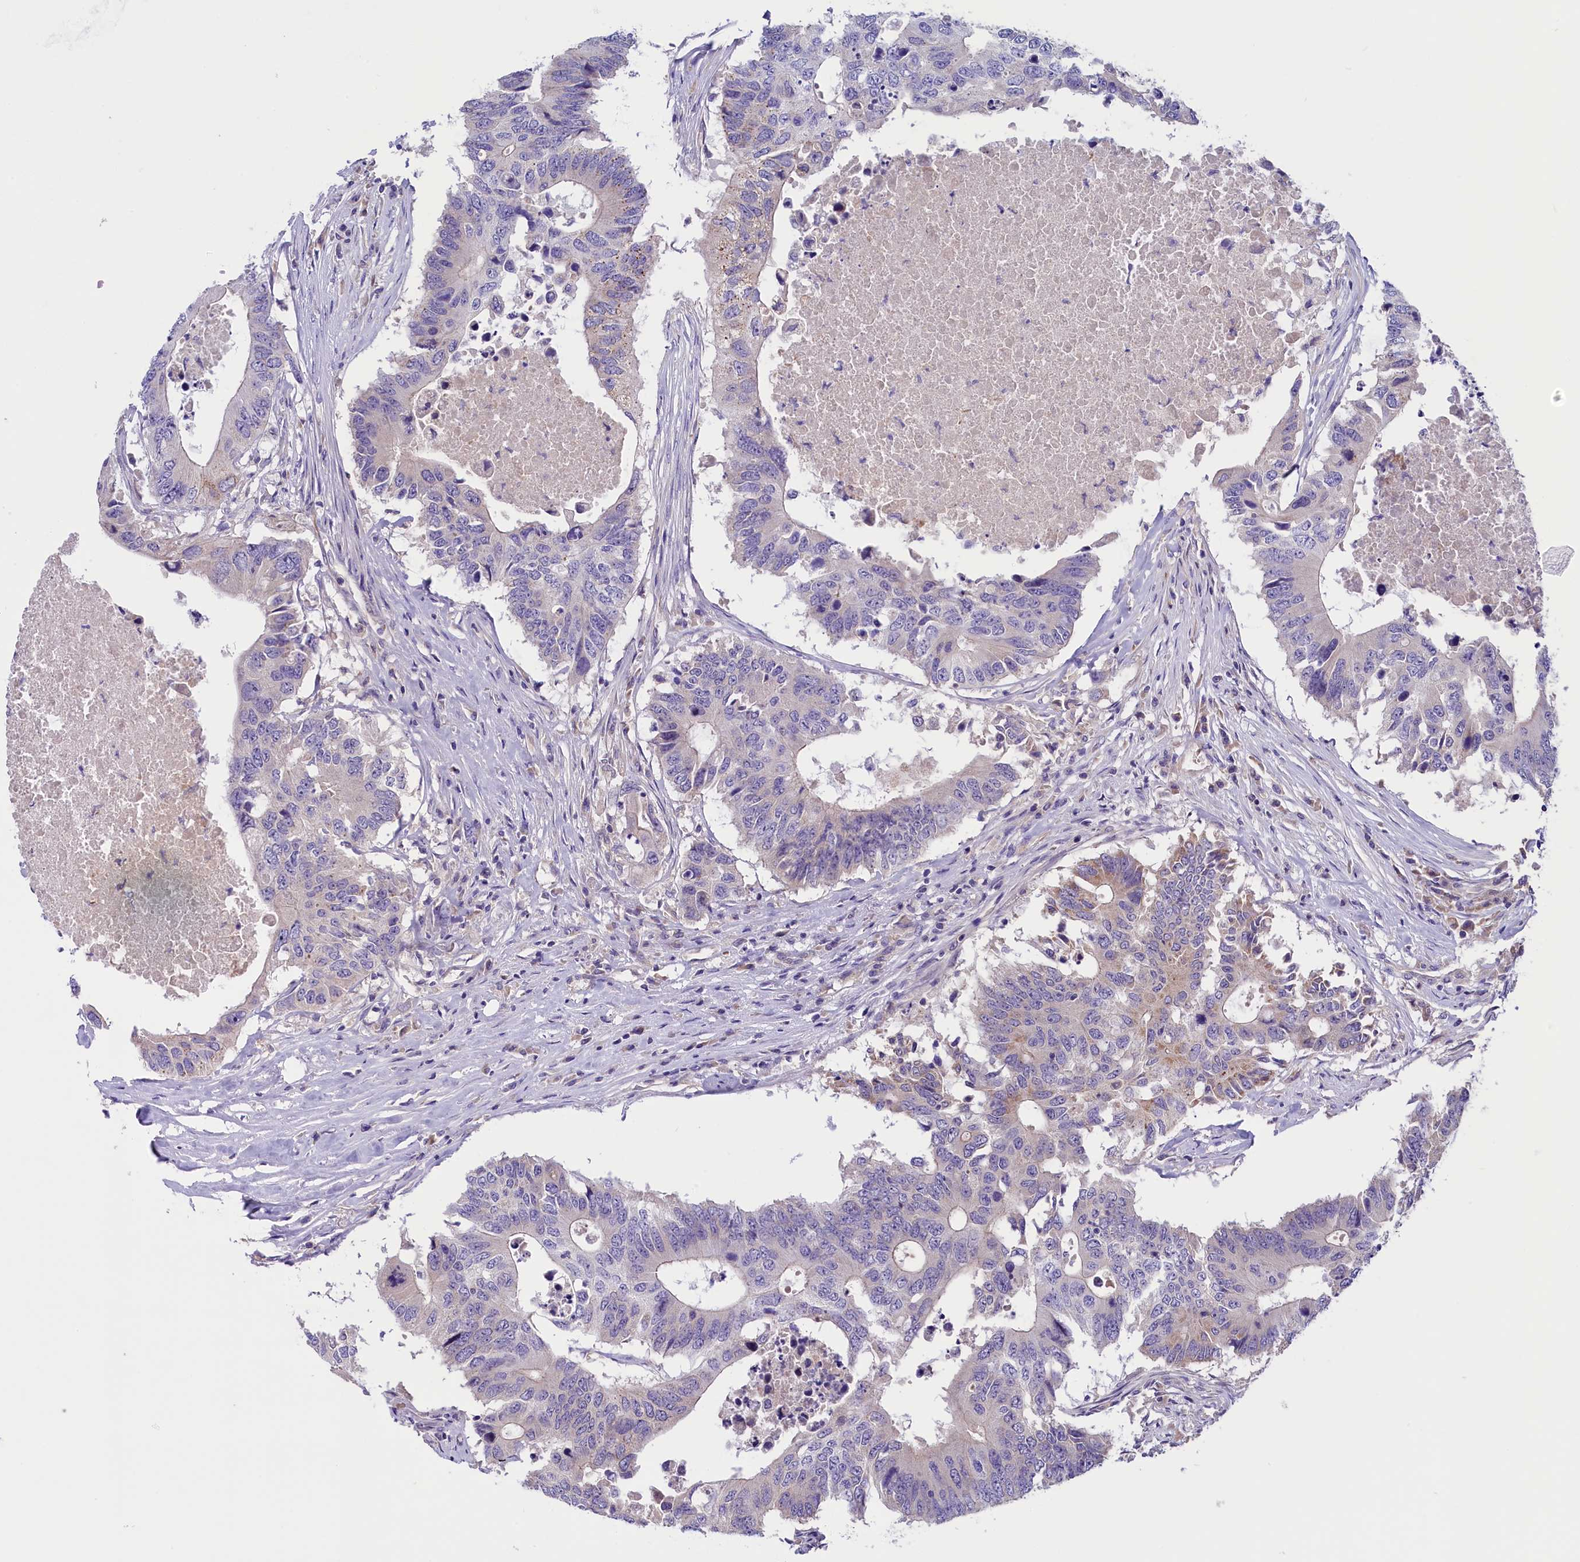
{"staining": {"intensity": "negative", "quantity": "none", "location": "none"}, "tissue": "colorectal cancer", "cell_type": "Tumor cells", "image_type": "cancer", "snomed": [{"axis": "morphology", "description": "Adenocarcinoma, NOS"}, {"axis": "topography", "description": "Colon"}], "caption": "Adenocarcinoma (colorectal) was stained to show a protein in brown. There is no significant staining in tumor cells.", "gene": "CCDC32", "patient": {"sex": "male", "age": 71}}